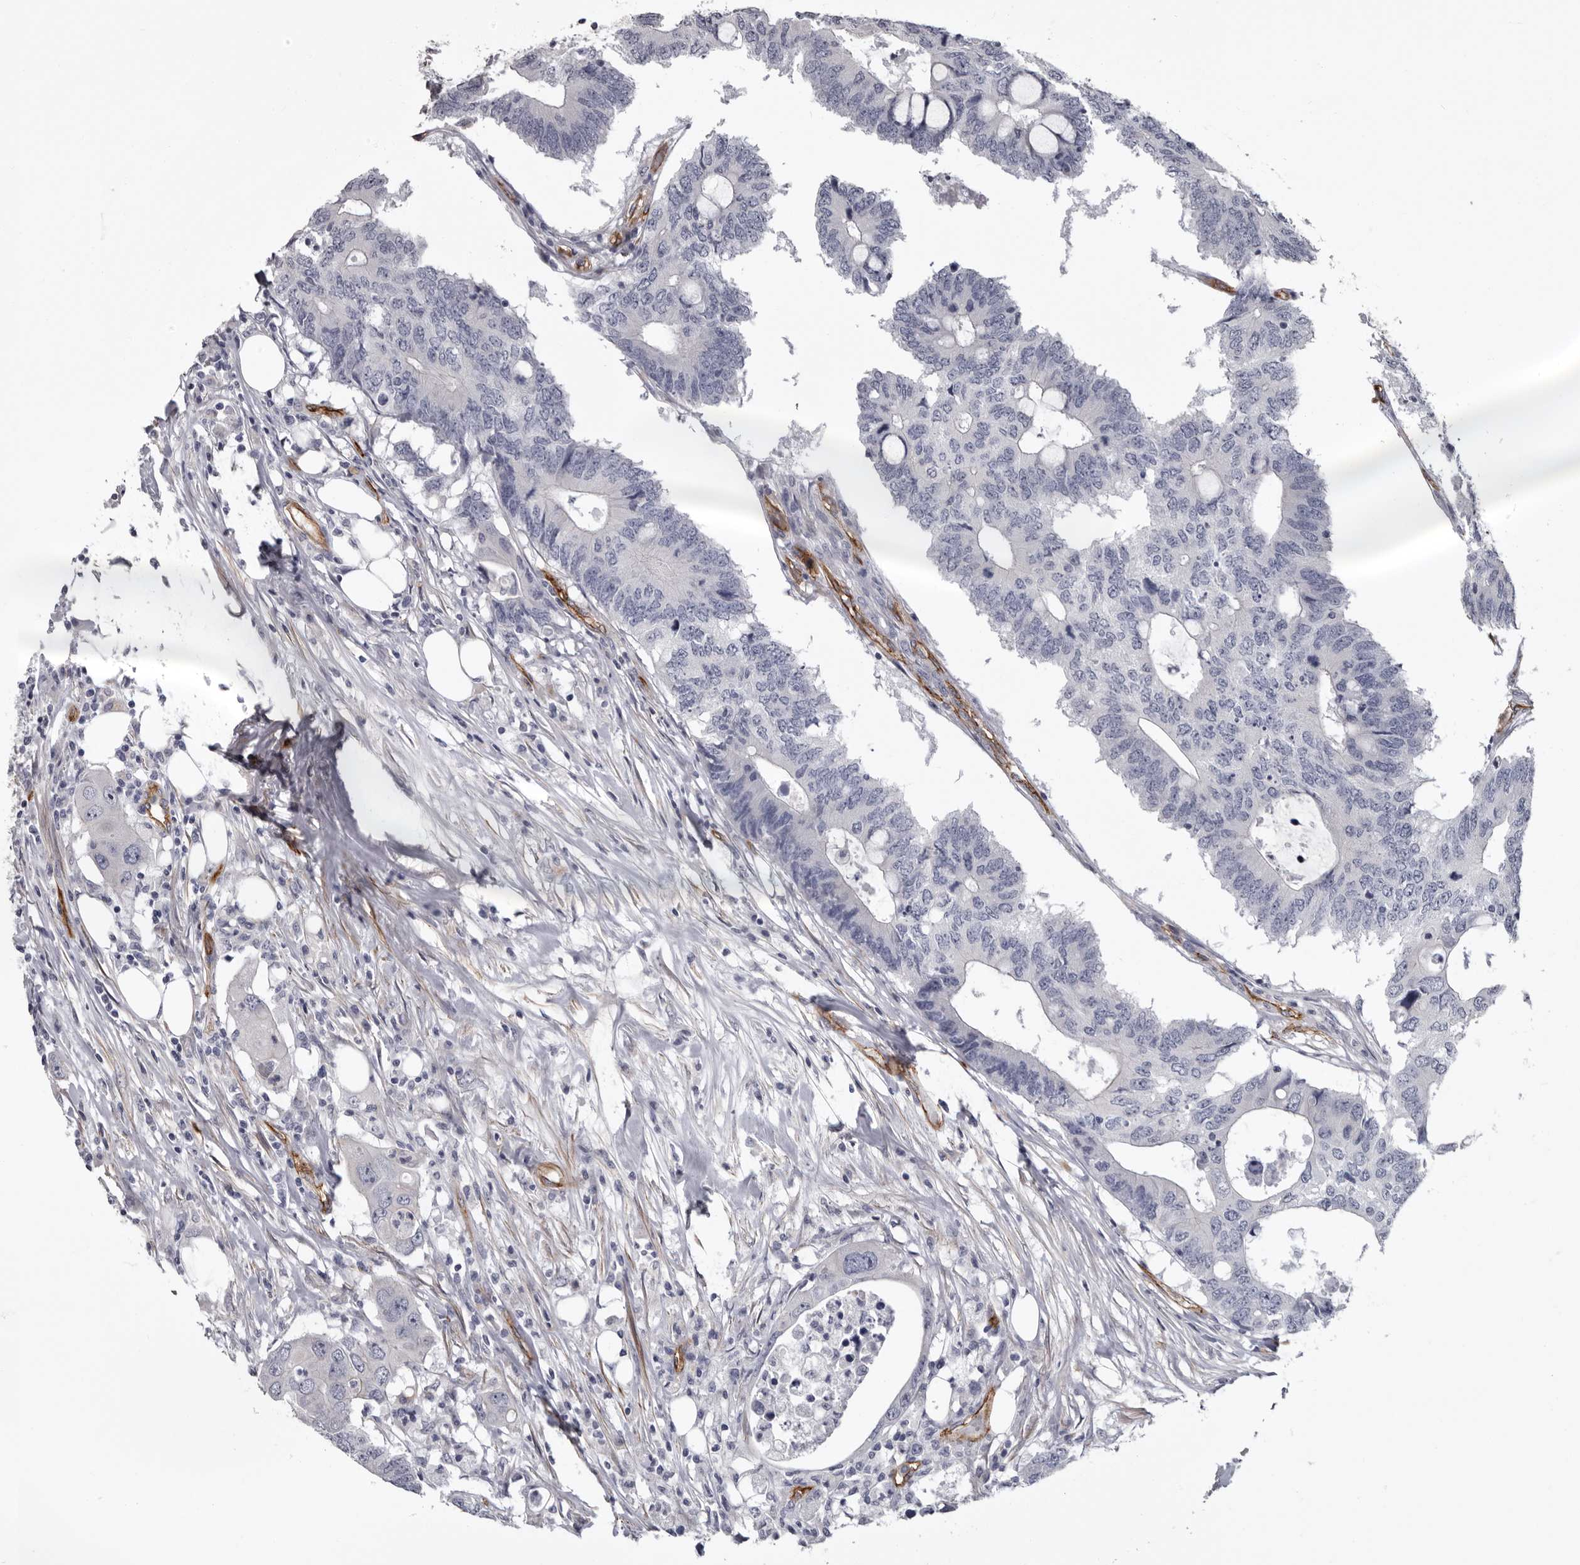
{"staining": {"intensity": "negative", "quantity": "none", "location": "none"}, "tissue": "colorectal cancer", "cell_type": "Tumor cells", "image_type": "cancer", "snomed": [{"axis": "morphology", "description": "Adenocarcinoma, NOS"}, {"axis": "topography", "description": "Colon"}], "caption": "IHC of colorectal cancer (adenocarcinoma) exhibits no positivity in tumor cells.", "gene": "ADGRL4", "patient": {"sex": "male", "age": 71}}